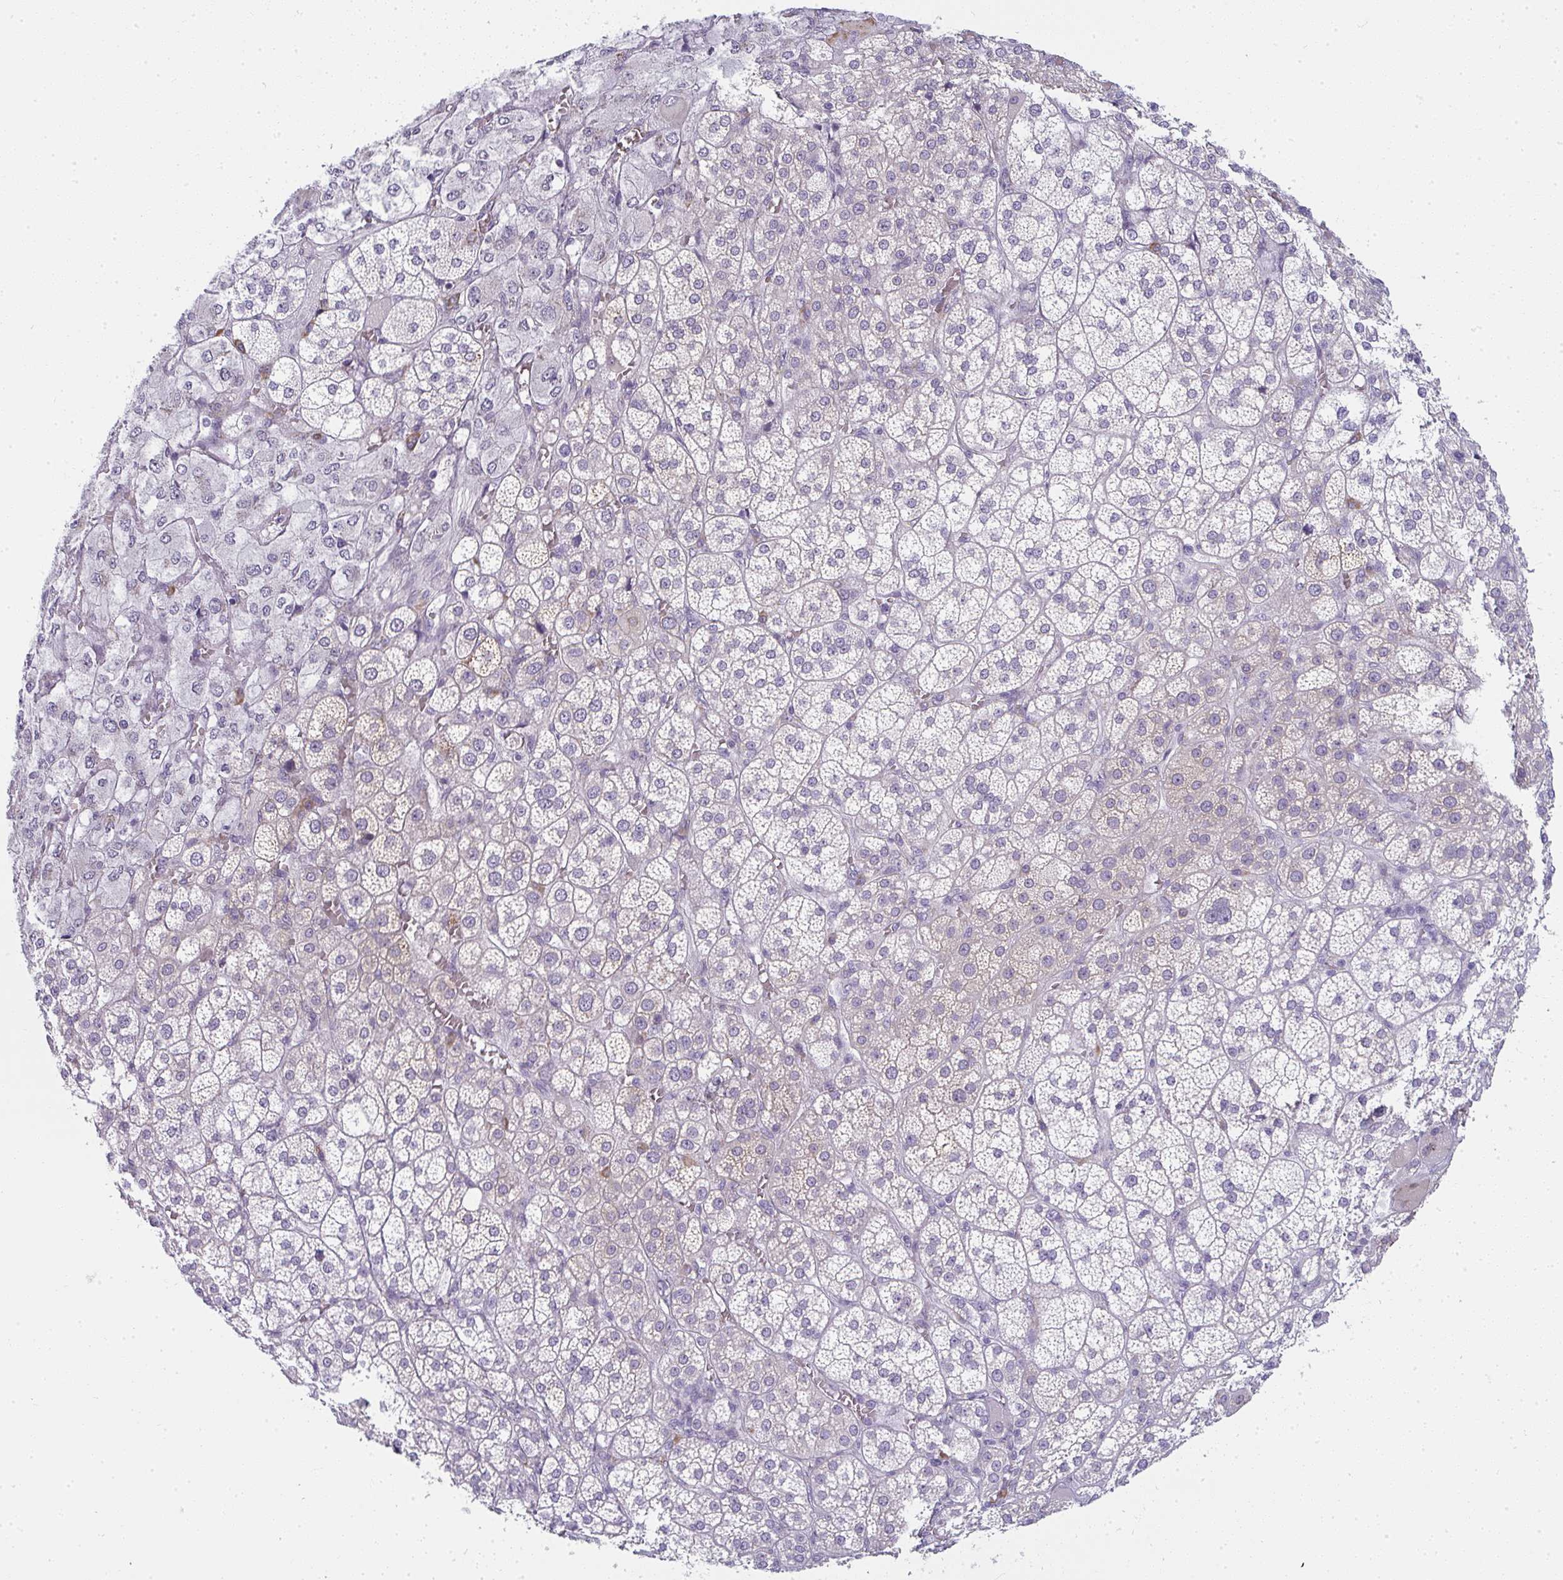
{"staining": {"intensity": "weak", "quantity": "<25%", "location": "cytoplasmic/membranous"}, "tissue": "adrenal gland", "cell_type": "Glandular cells", "image_type": "normal", "snomed": [{"axis": "morphology", "description": "Normal tissue, NOS"}, {"axis": "topography", "description": "Adrenal gland"}], "caption": "An immunohistochemistry histopathology image of unremarkable adrenal gland is shown. There is no staining in glandular cells of adrenal gland.", "gene": "SHROOM1", "patient": {"sex": "female", "age": 60}}